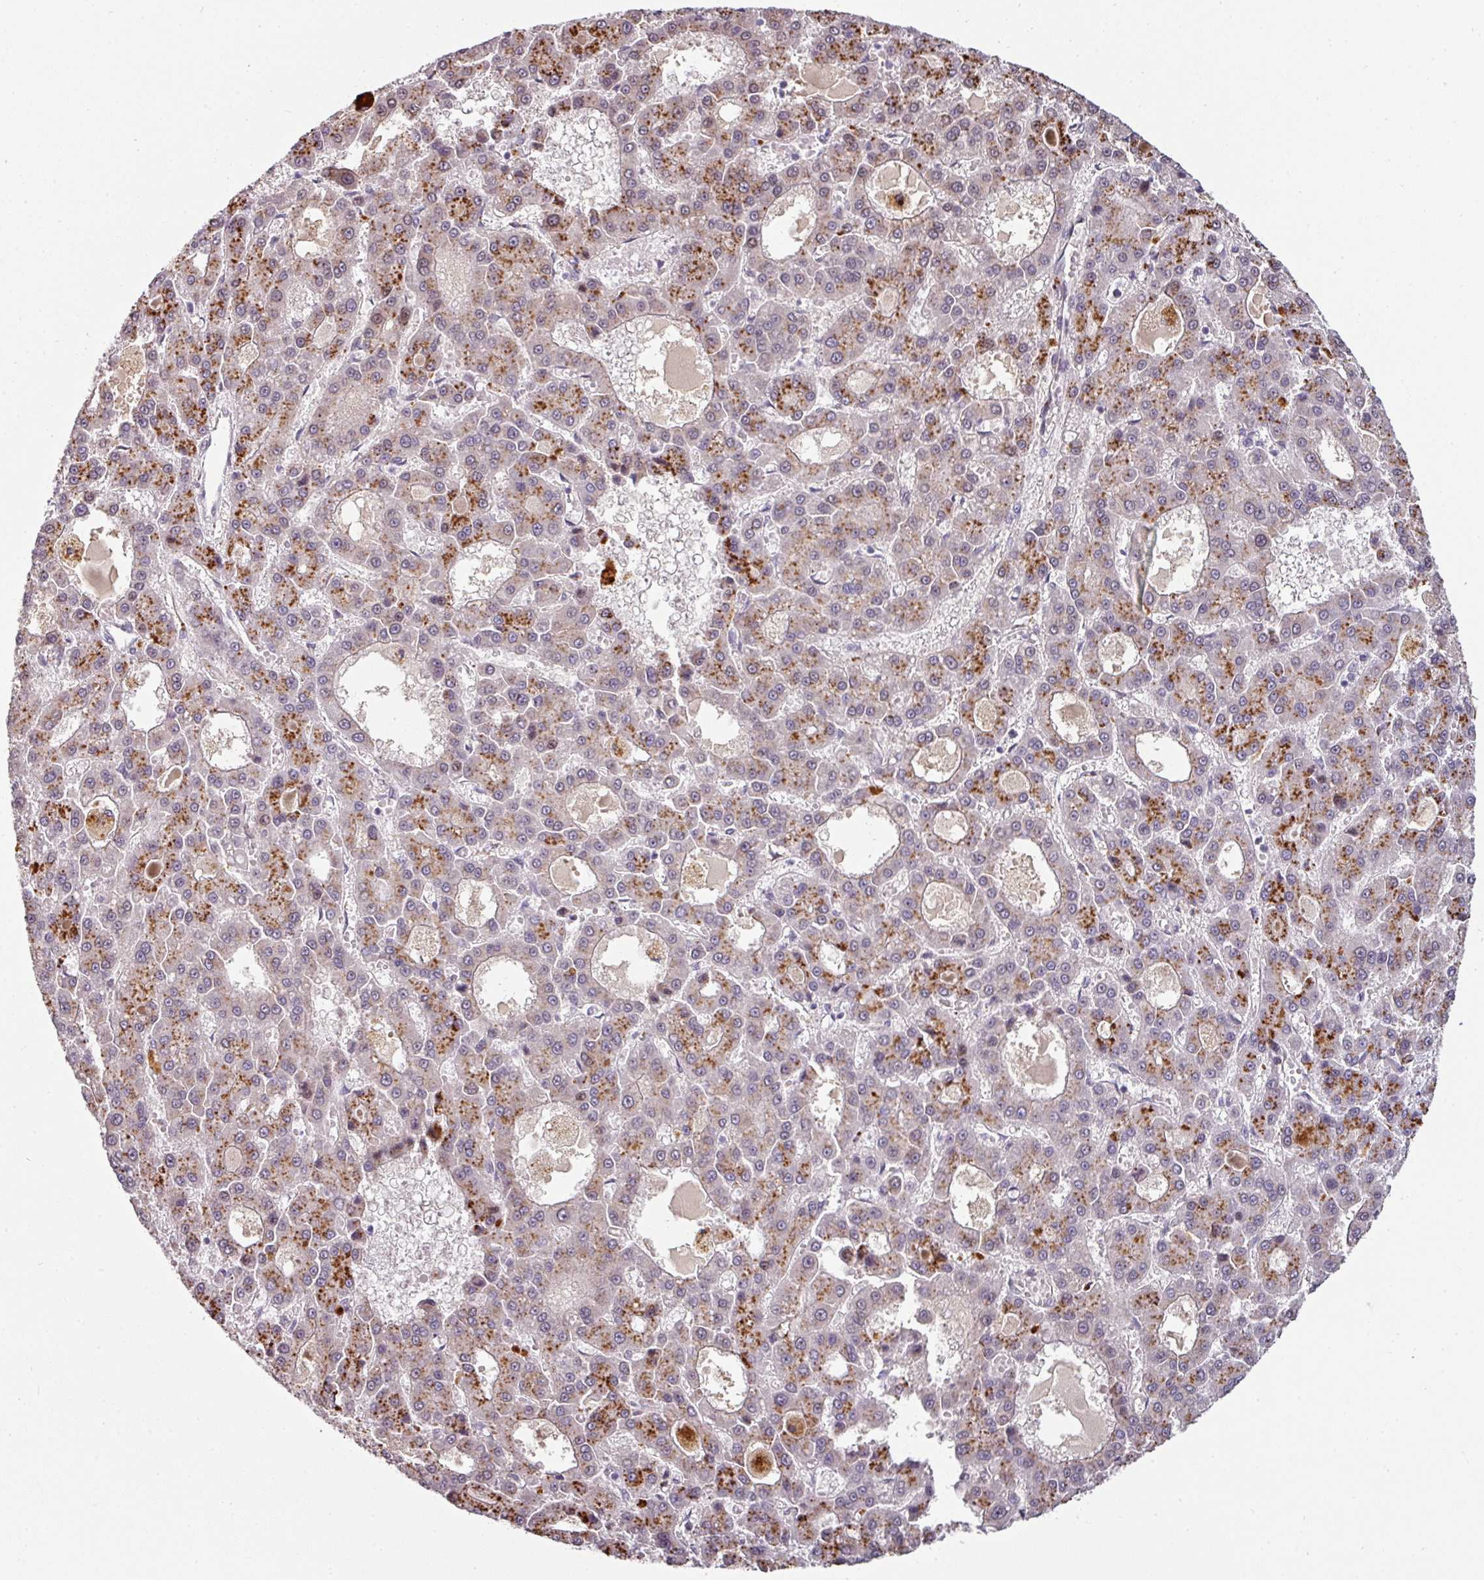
{"staining": {"intensity": "strong", "quantity": "25%-75%", "location": "cytoplasmic/membranous"}, "tissue": "liver cancer", "cell_type": "Tumor cells", "image_type": "cancer", "snomed": [{"axis": "morphology", "description": "Carcinoma, Hepatocellular, NOS"}, {"axis": "topography", "description": "Liver"}], "caption": "Human liver hepatocellular carcinoma stained with a brown dye displays strong cytoplasmic/membranous positive staining in approximately 25%-75% of tumor cells.", "gene": "SWSAP1", "patient": {"sex": "male", "age": 70}}